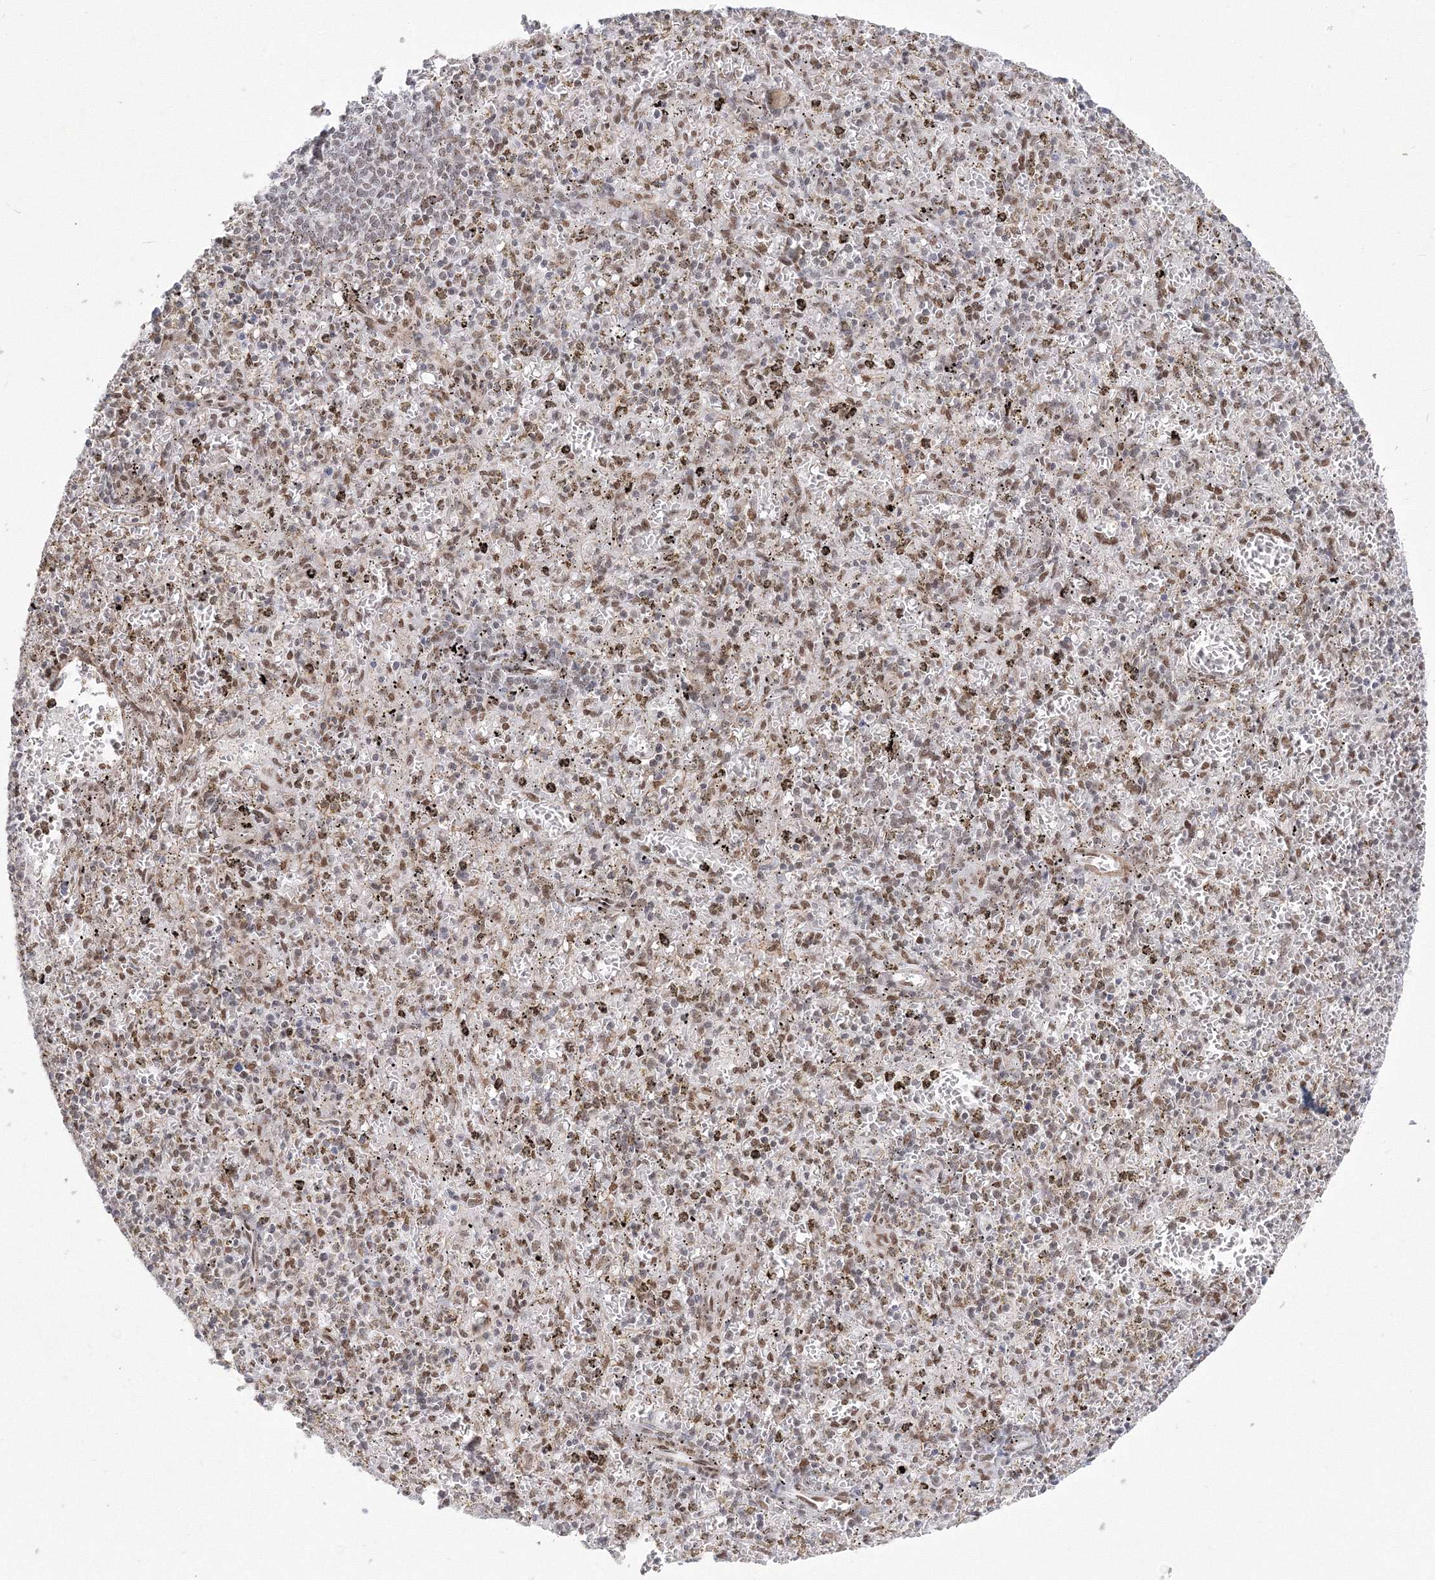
{"staining": {"intensity": "moderate", "quantity": "25%-75%", "location": "nuclear"}, "tissue": "spleen", "cell_type": "Cells in red pulp", "image_type": "normal", "snomed": [{"axis": "morphology", "description": "Normal tissue, NOS"}, {"axis": "topography", "description": "Spleen"}], "caption": "Moderate nuclear staining is seen in about 25%-75% of cells in red pulp in unremarkable spleen.", "gene": "ZNF638", "patient": {"sex": "male", "age": 72}}